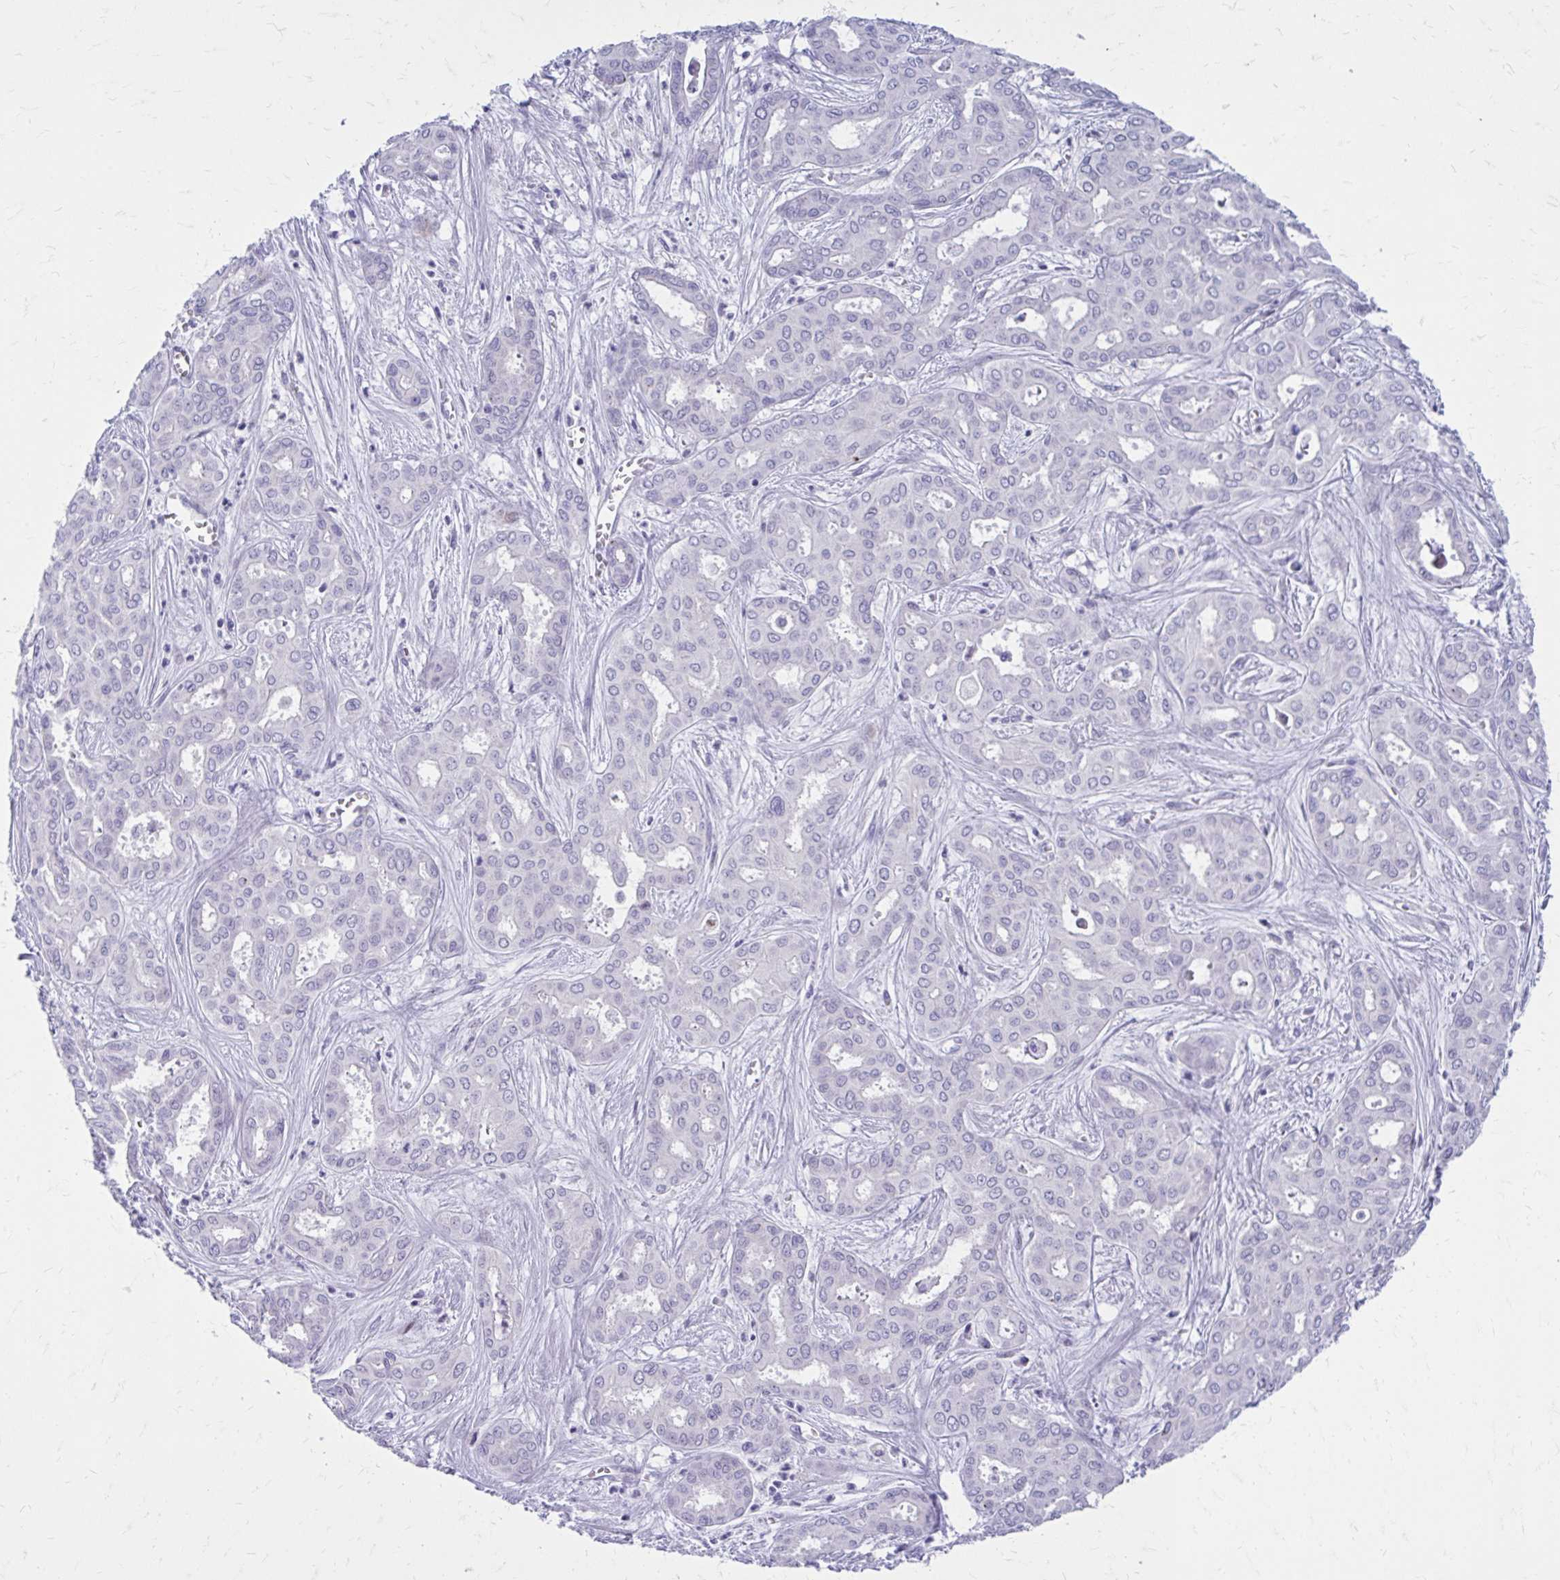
{"staining": {"intensity": "negative", "quantity": "none", "location": "none"}, "tissue": "liver cancer", "cell_type": "Tumor cells", "image_type": "cancer", "snomed": [{"axis": "morphology", "description": "Cholangiocarcinoma"}, {"axis": "topography", "description": "Liver"}], "caption": "DAB (3,3'-diaminobenzidine) immunohistochemical staining of human liver cancer (cholangiocarcinoma) displays no significant staining in tumor cells.", "gene": "LCN15", "patient": {"sex": "female", "age": 64}}